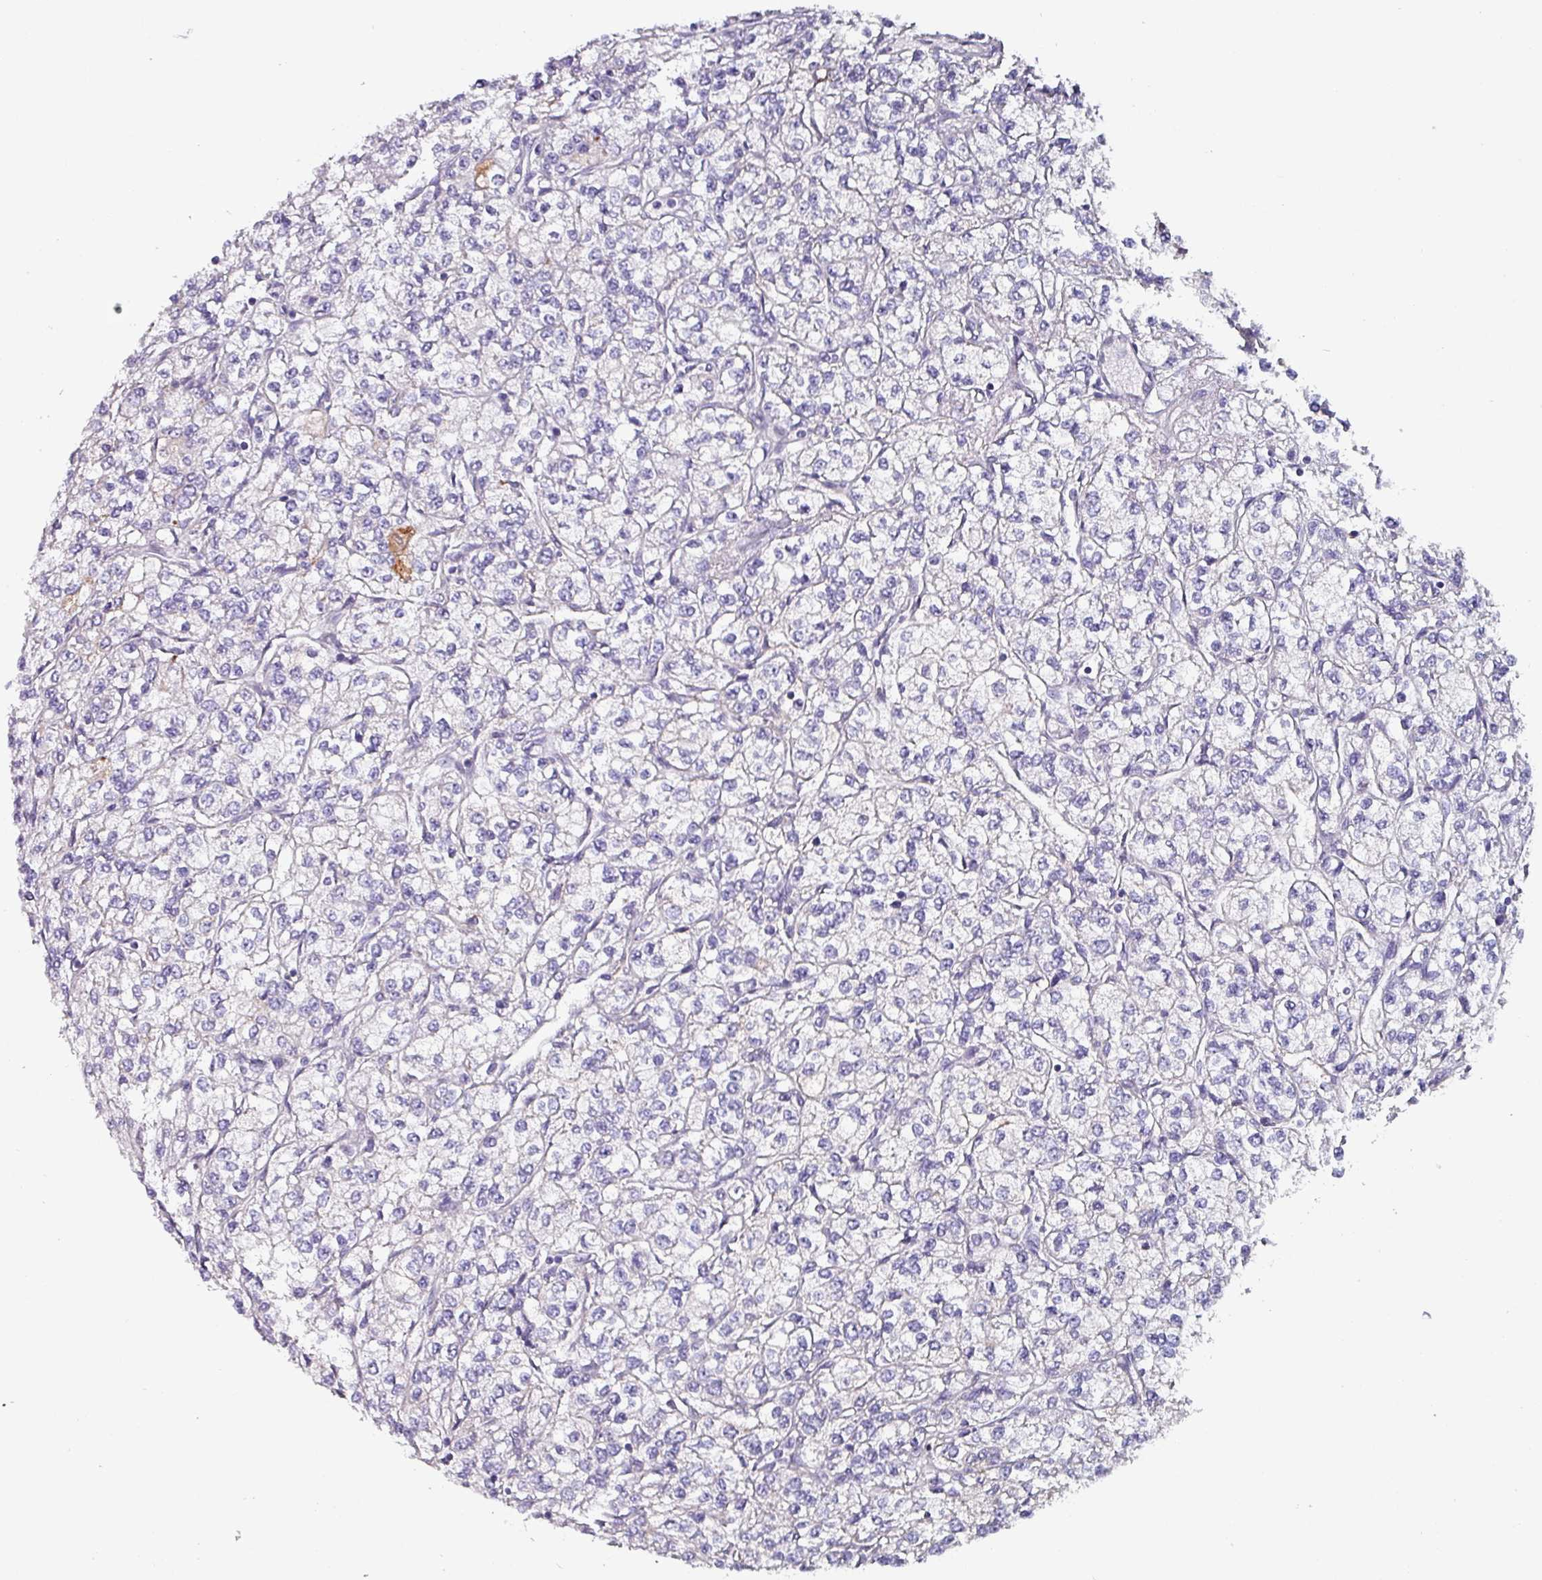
{"staining": {"intensity": "negative", "quantity": "none", "location": "none"}, "tissue": "renal cancer", "cell_type": "Tumor cells", "image_type": "cancer", "snomed": [{"axis": "morphology", "description": "Adenocarcinoma, NOS"}, {"axis": "topography", "description": "Kidney"}], "caption": "Tumor cells are negative for protein expression in human renal adenocarcinoma. (DAB (3,3'-diaminobenzidine) IHC with hematoxylin counter stain).", "gene": "ZNF816-ZNF321P", "patient": {"sex": "male", "age": 80}}